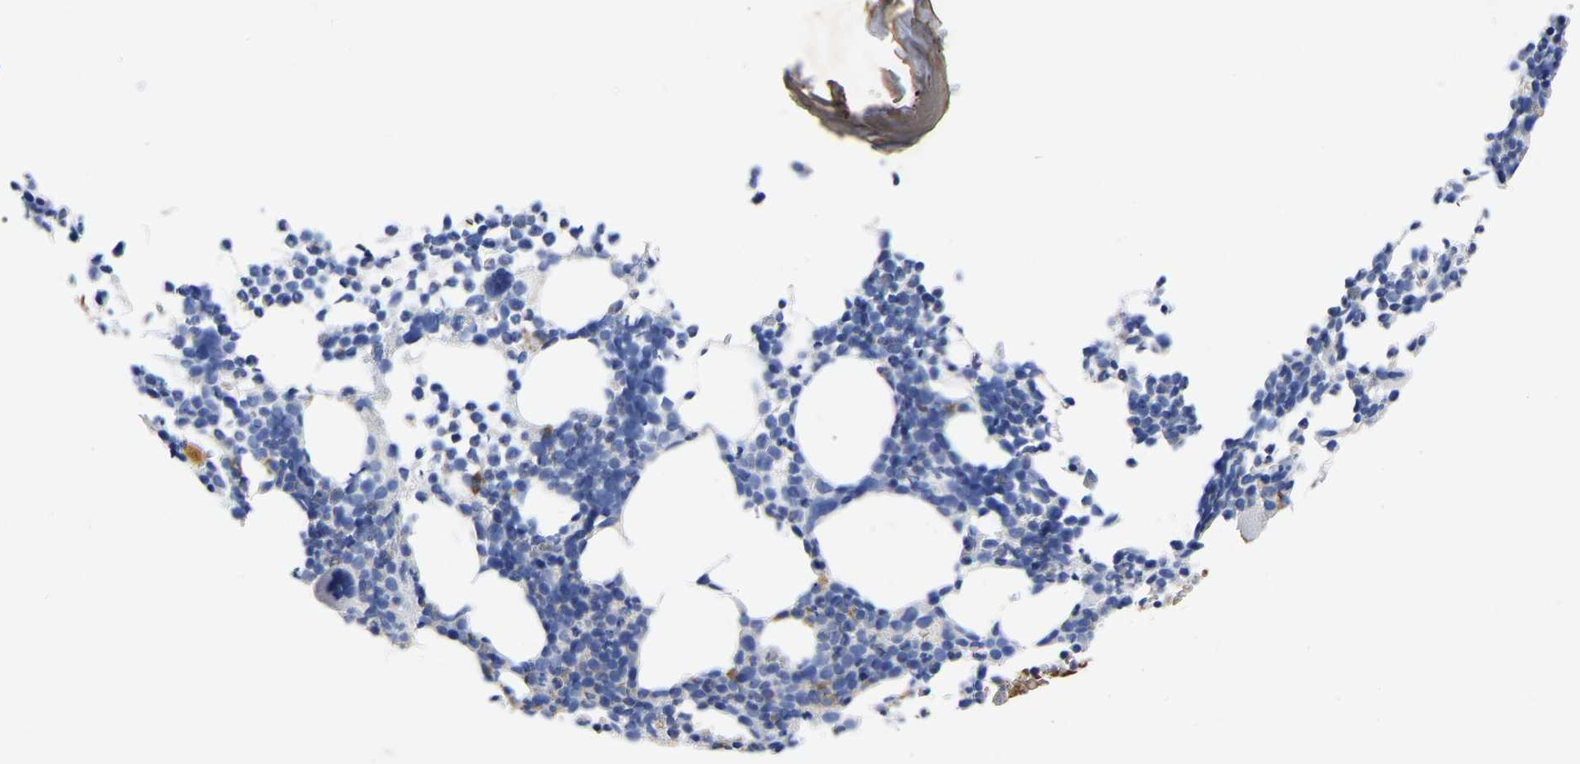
{"staining": {"intensity": "negative", "quantity": "none", "location": "none"}, "tissue": "bone marrow", "cell_type": "Hematopoietic cells", "image_type": "normal", "snomed": [{"axis": "morphology", "description": "Normal tissue, NOS"}, {"axis": "morphology", "description": "Inflammation, NOS"}, {"axis": "topography", "description": "Bone marrow"}], "caption": "A photomicrograph of bone marrow stained for a protein displays no brown staining in hematopoietic cells. Brightfield microscopy of immunohistochemistry stained with DAB (3,3'-diaminobenzidine) (brown) and hematoxylin (blue), captured at high magnification.", "gene": "GDF3", "patient": {"sex": "female", "age": 67}}